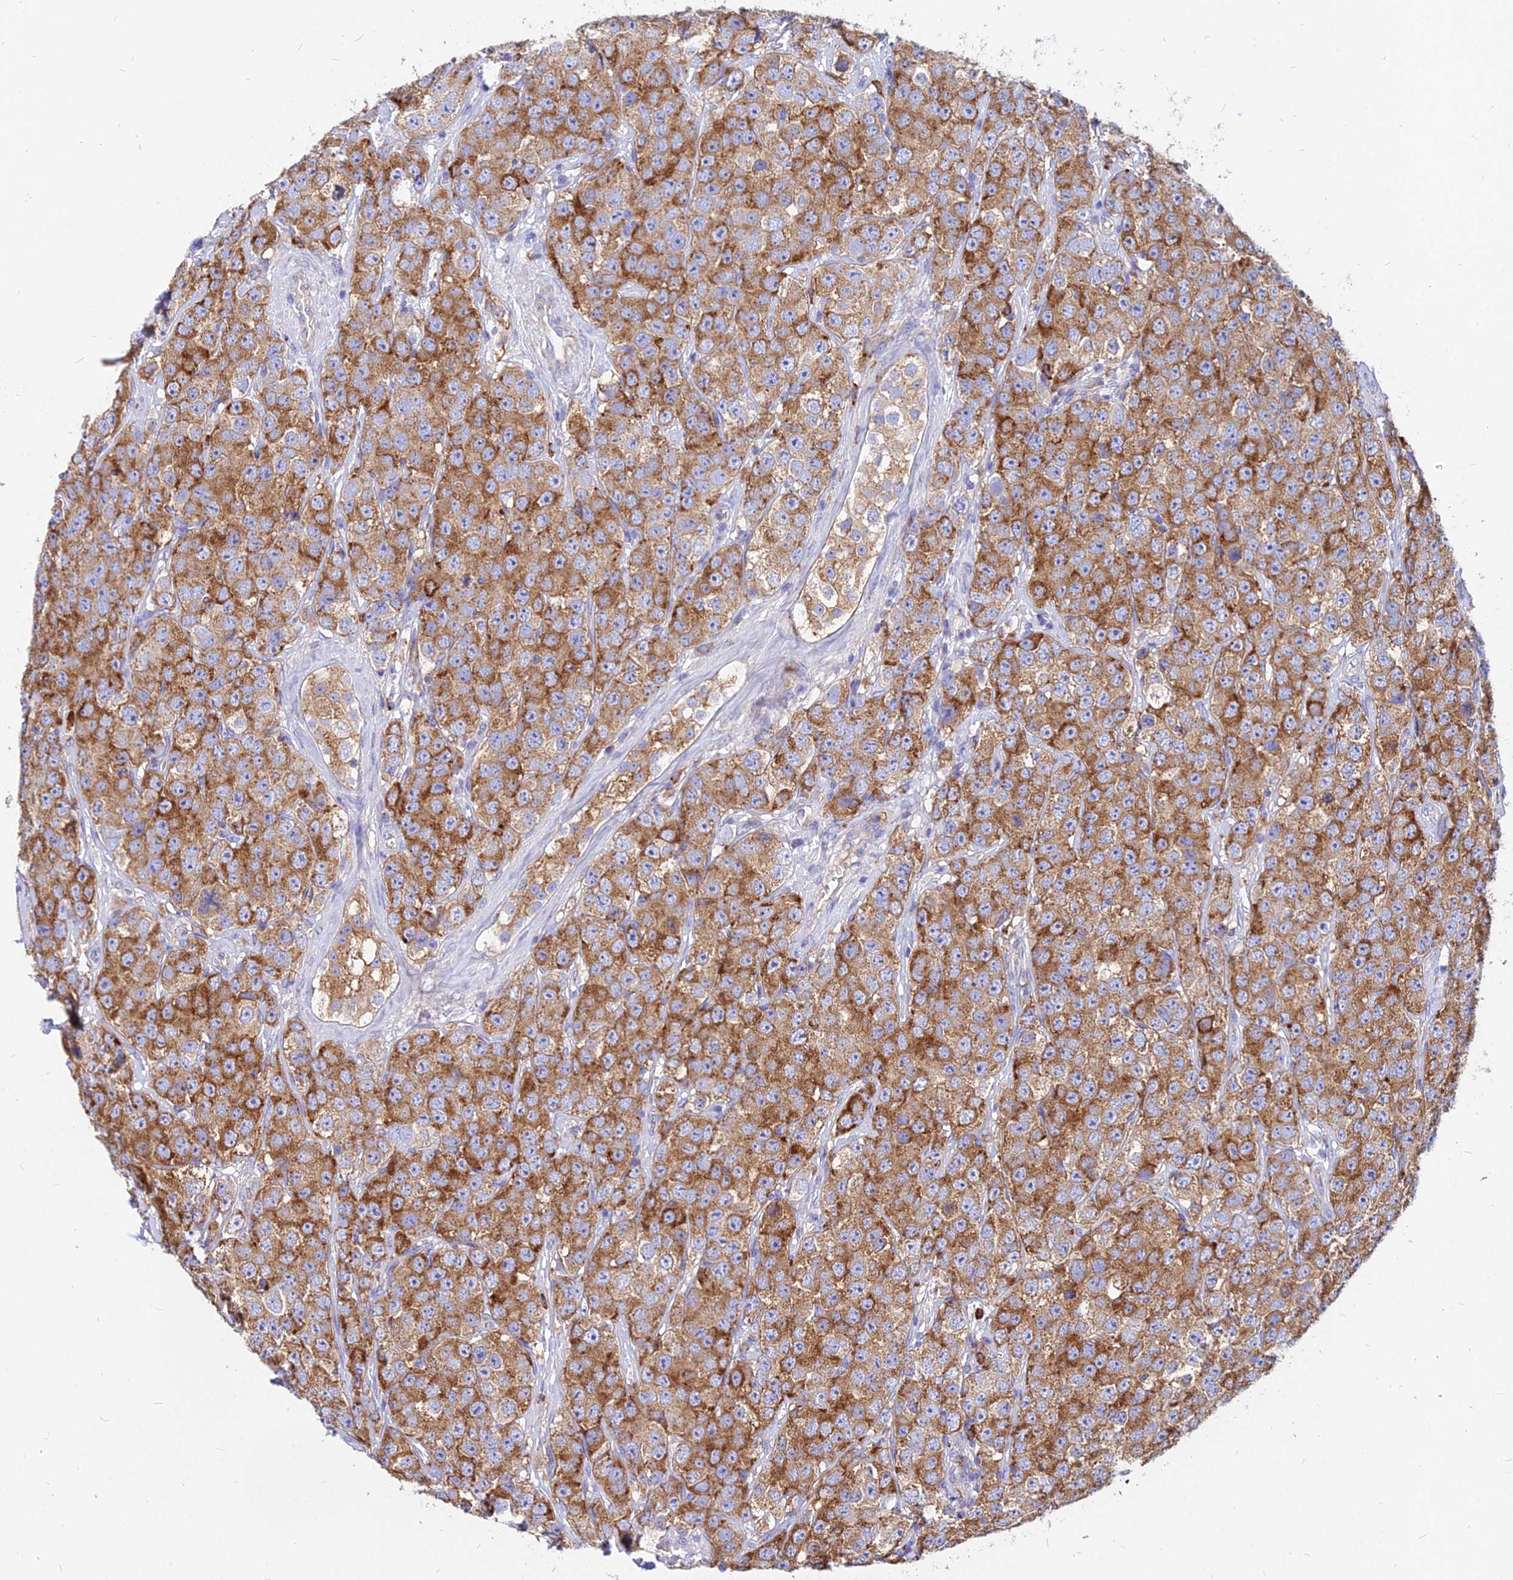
{"staining": {"intensity": "strong", "quantity": ">75%", "location": "cytoplasmic/membranous"}, "tissue": "testis cancer", "cell_type": "Tumor cells", "image_type": "cancer", "snomed": [{"axis": "morphology", "description": "Seminoma, NOS"}, {"axis": "topography", "description": "Testis"}], "caption": "The histopathology image displays immunohistochemical staining of seminoma (testis). There is strong cytoplasmic/membranous positivity is appreciated in about >75% of tumor cells. (DAB IHC, brown staining for protein, blue staining for nuclei).", "gene": "AGTRAP", "patient": {"sex": "male", "age": 28}}